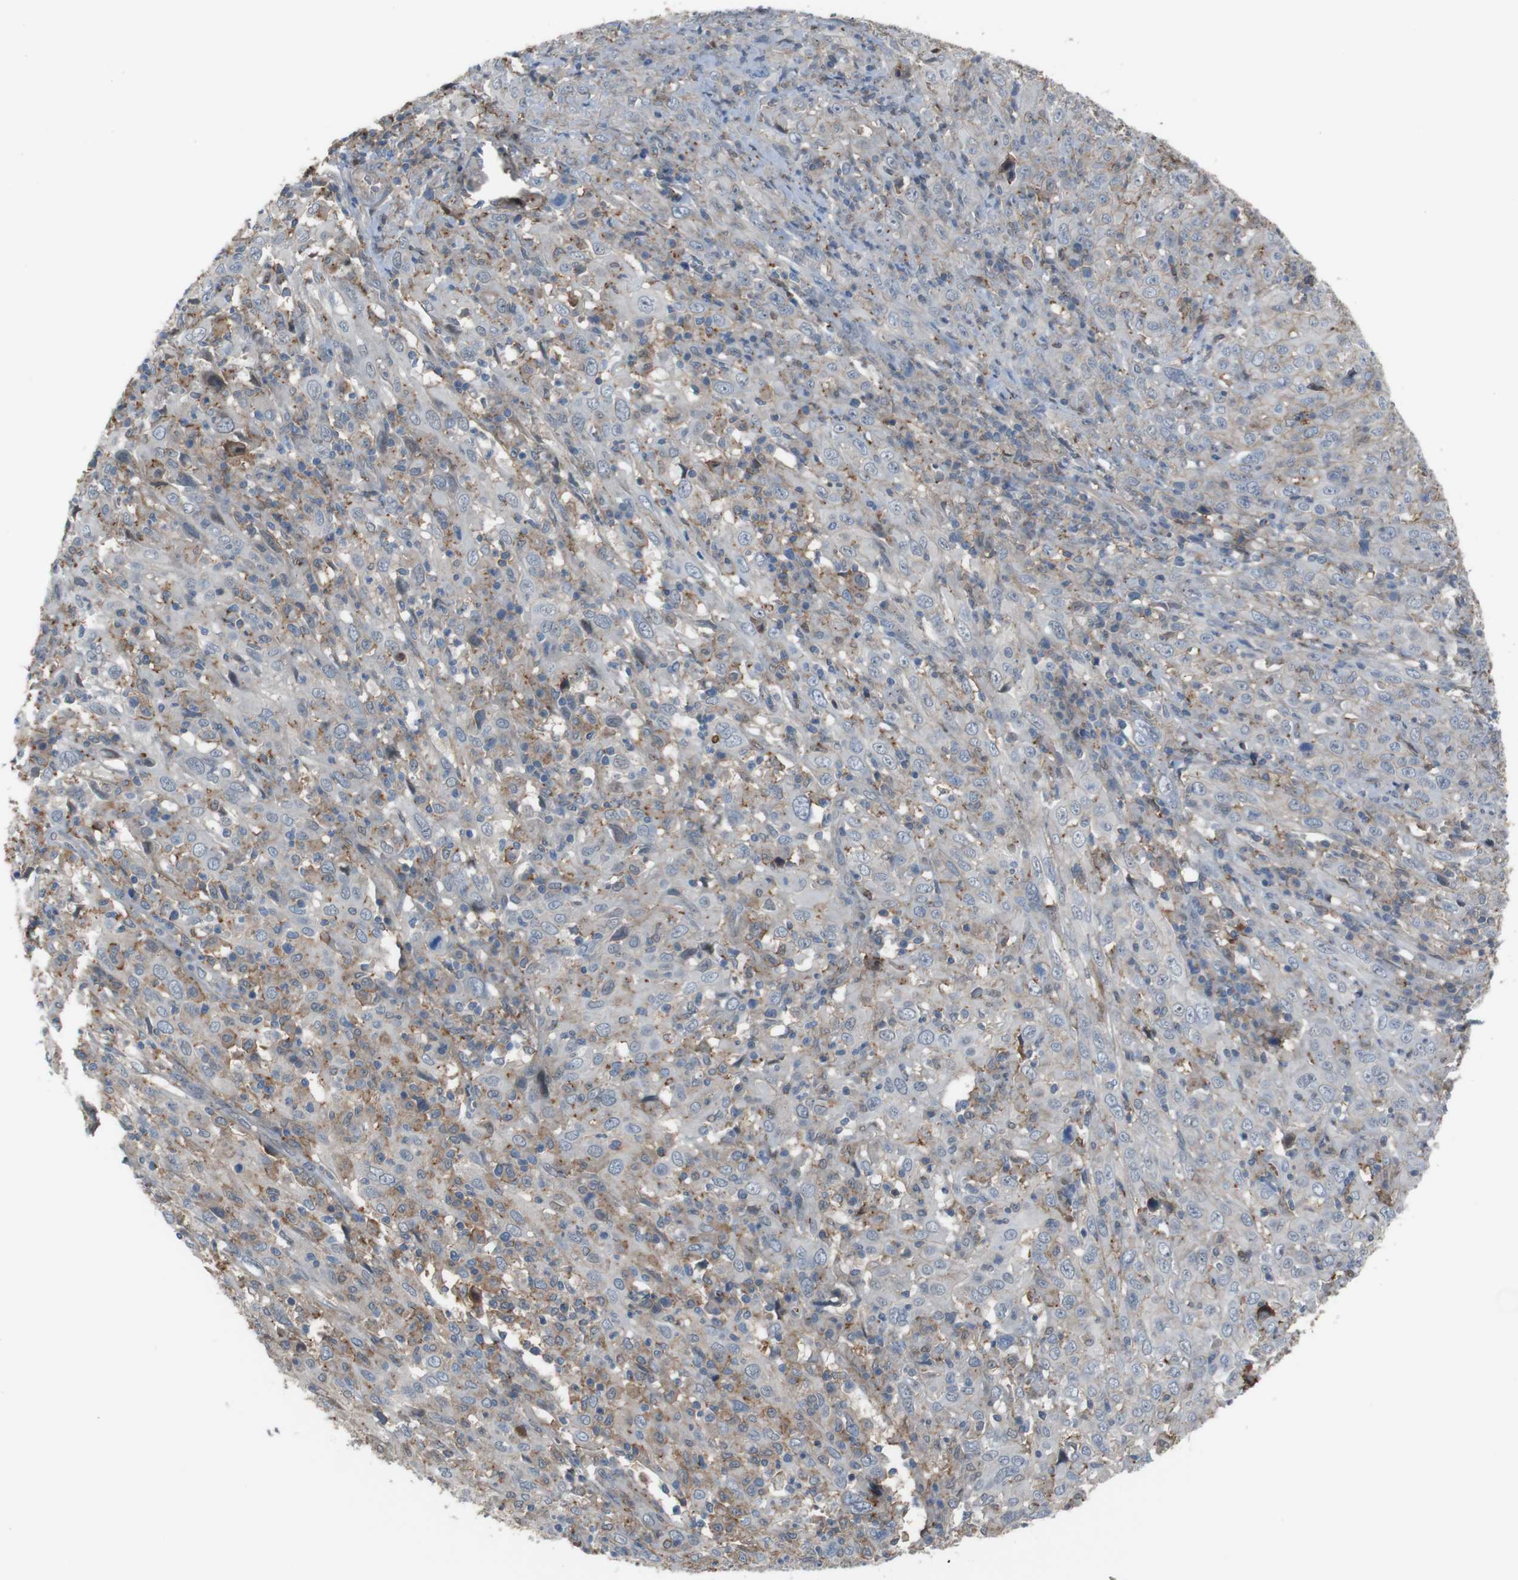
{"staining": {"intensity": "negative", "quantity": "none", "location": "none"}, "tissue": "cervical cancer", "cell_type": "Tumor cells", "image_type": "cancer", "snomed": [{"axis": "morphology", "description": "Squamous cell carcinoma, NOS"}, {"axis": "topography", "description": "Cervix"}], "caption": "The image demonstrates no staining of tumor cells in cervical cancer.", "gene": "ATP2B1", "patient": {"sex": "female", "age": 46}}